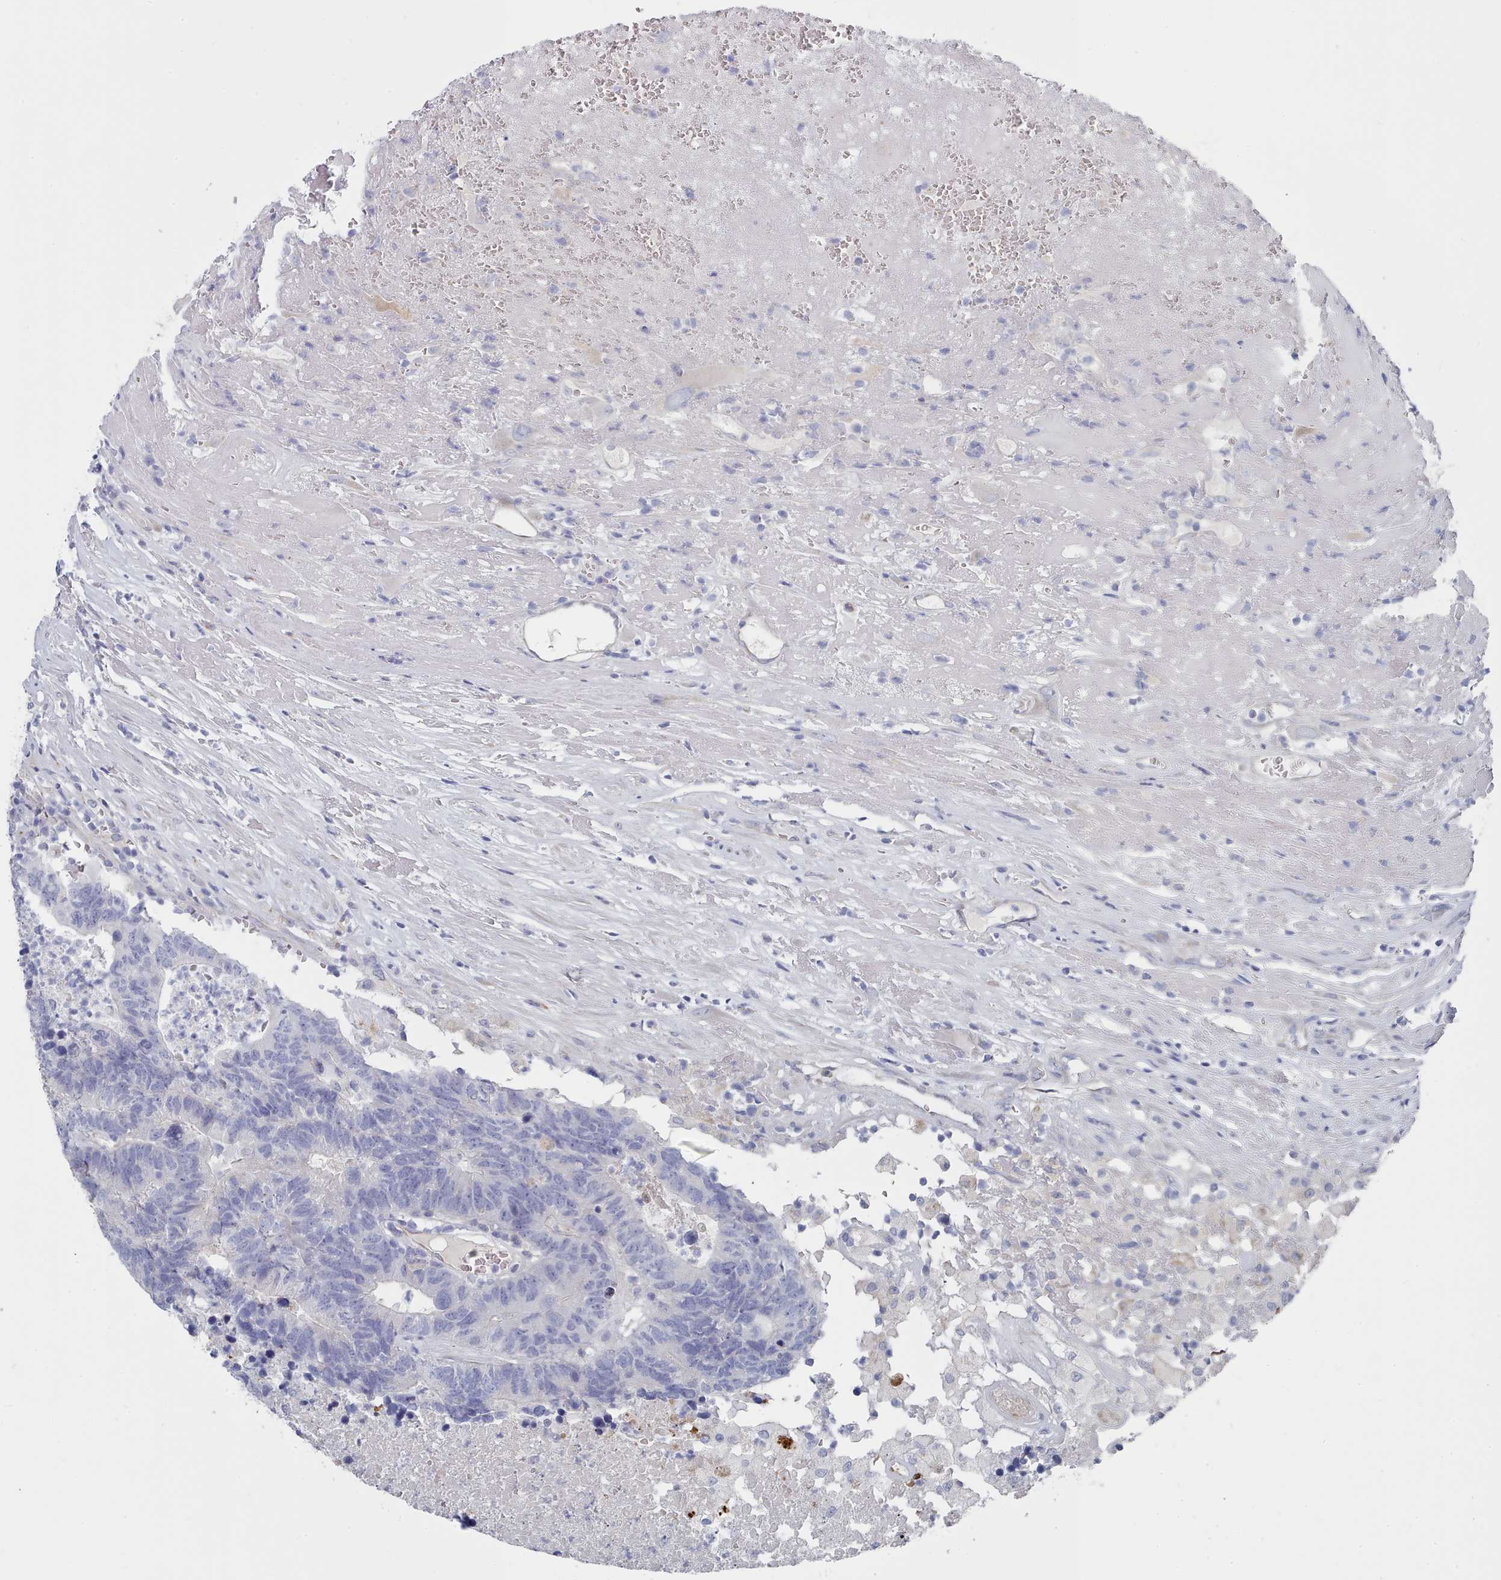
{"staining": {"intensity": "negative", "quantity": "none", "location": "none"}, "tissue": "colorectal cancer", "cell_type": "Tumor cells", "image_type": "cancer", "snomed": [{"axis": "morphology", "description": "Adenocarcinoma, NOS"}, {"axis": "topography", "description": "Colon"}], "caption": "There is no significant expression in tumor cells of colorectal cancer.", "gene": "PDE4C", "patient": {"sex": "female", "age": 48}}